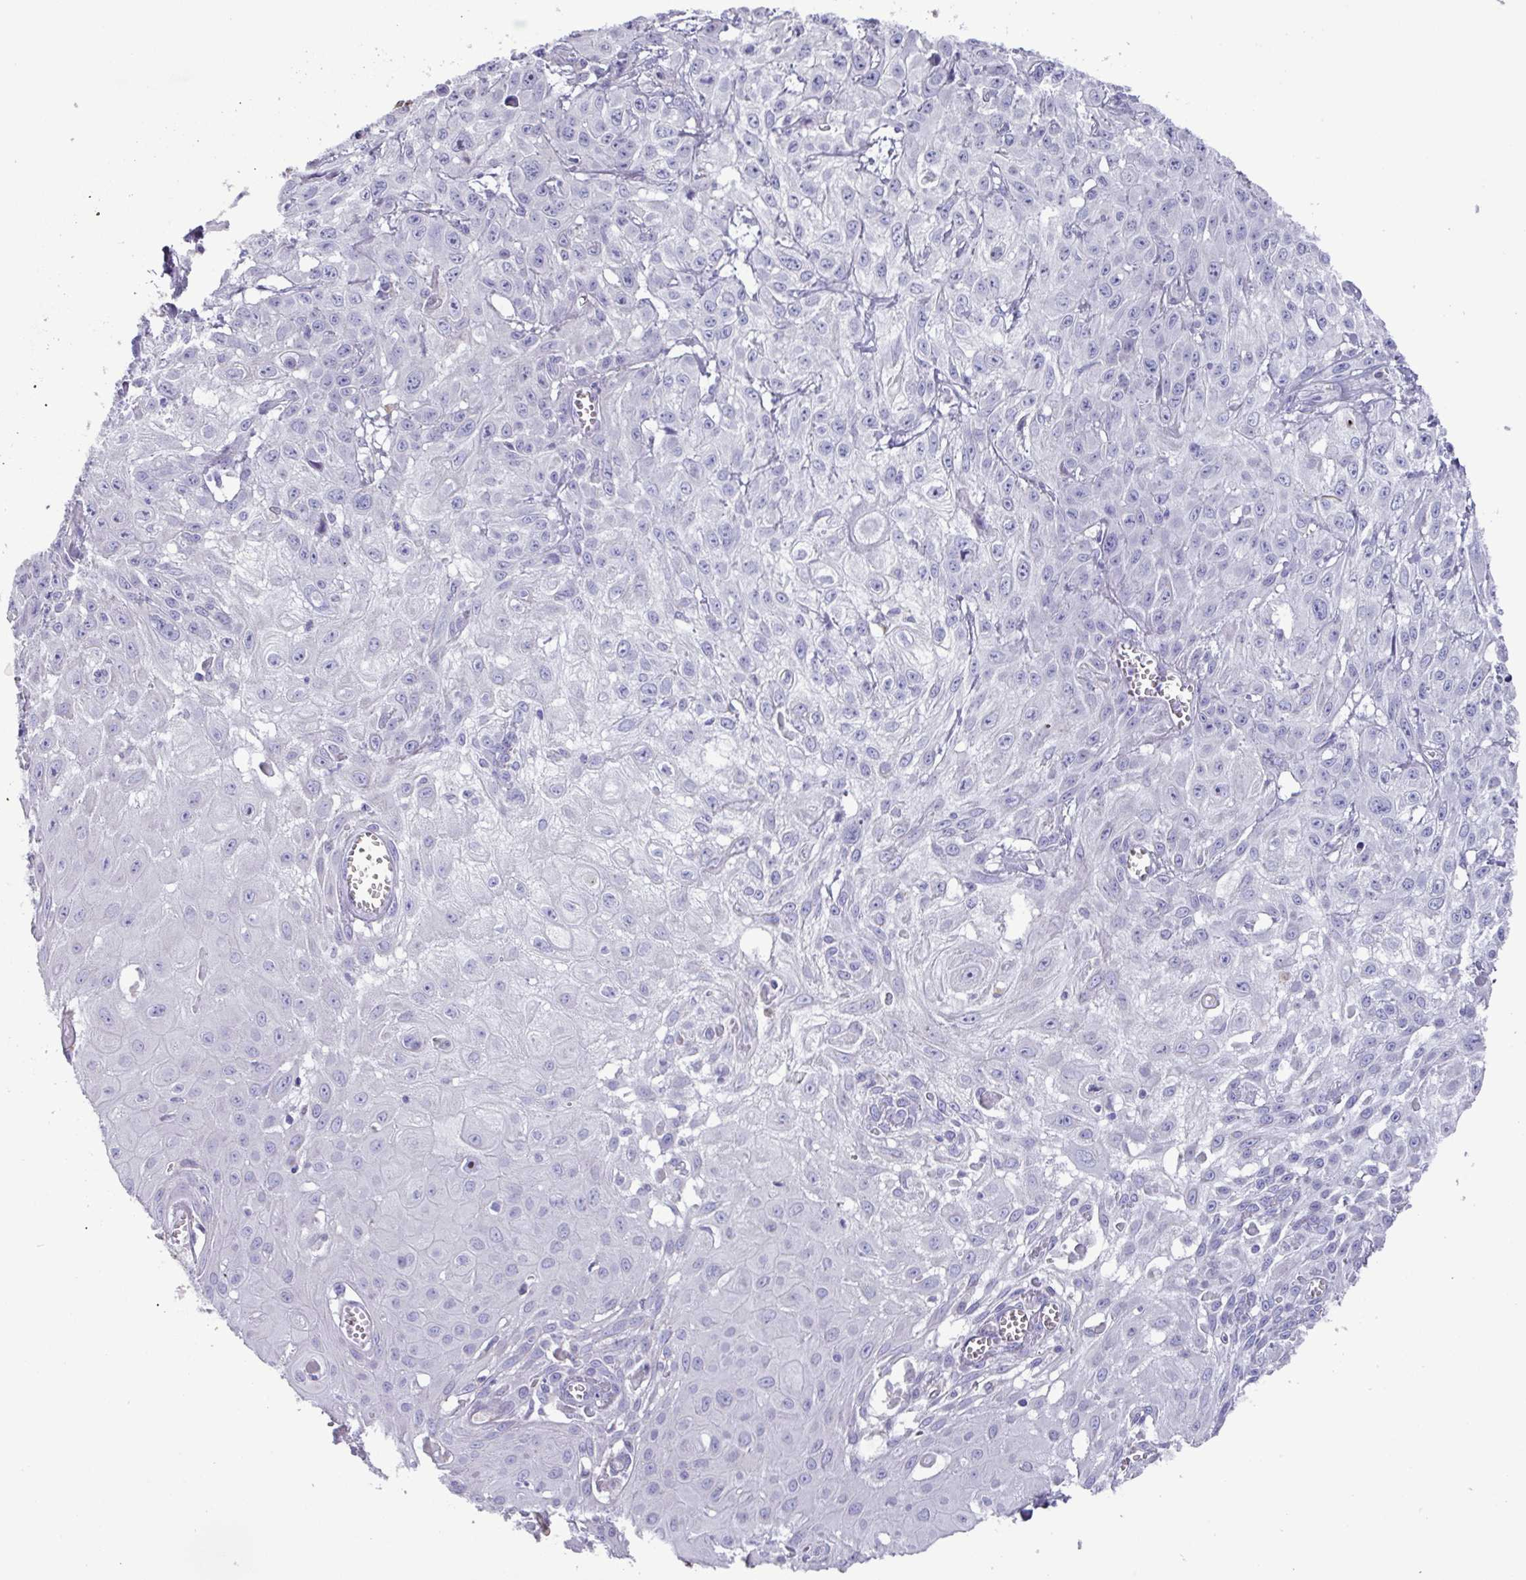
{"staining": {"intensity": "negative", "quantity": "none", "location": "none"}, "tissue": "skin cancer", "cell_type": "Tumor cells", "image_type": "cancer", "snomed": [{"axis": "morphology", "description": "Squamous cell carcinoma, NOS"}, {"axis": "topography", "description": "Skin"}, {"axis": "topography", "description": "Vulva"}], "caption": "This histopathology image is of skin cancer (squamous cell carcinoma) stained with immunohistochemistry (IHC) to label a protein in brown with the nuclei are counter-stained blue. There is no positivity in tumor cells. Brightfield microscopy of IHC stained with DAB (3,3'-diaminobenzidine) (brown) and hematoxylin (blue), captured at high magnification.", "gene": "MT-ND4", "patient": {"sex": "female", "age": 71}}